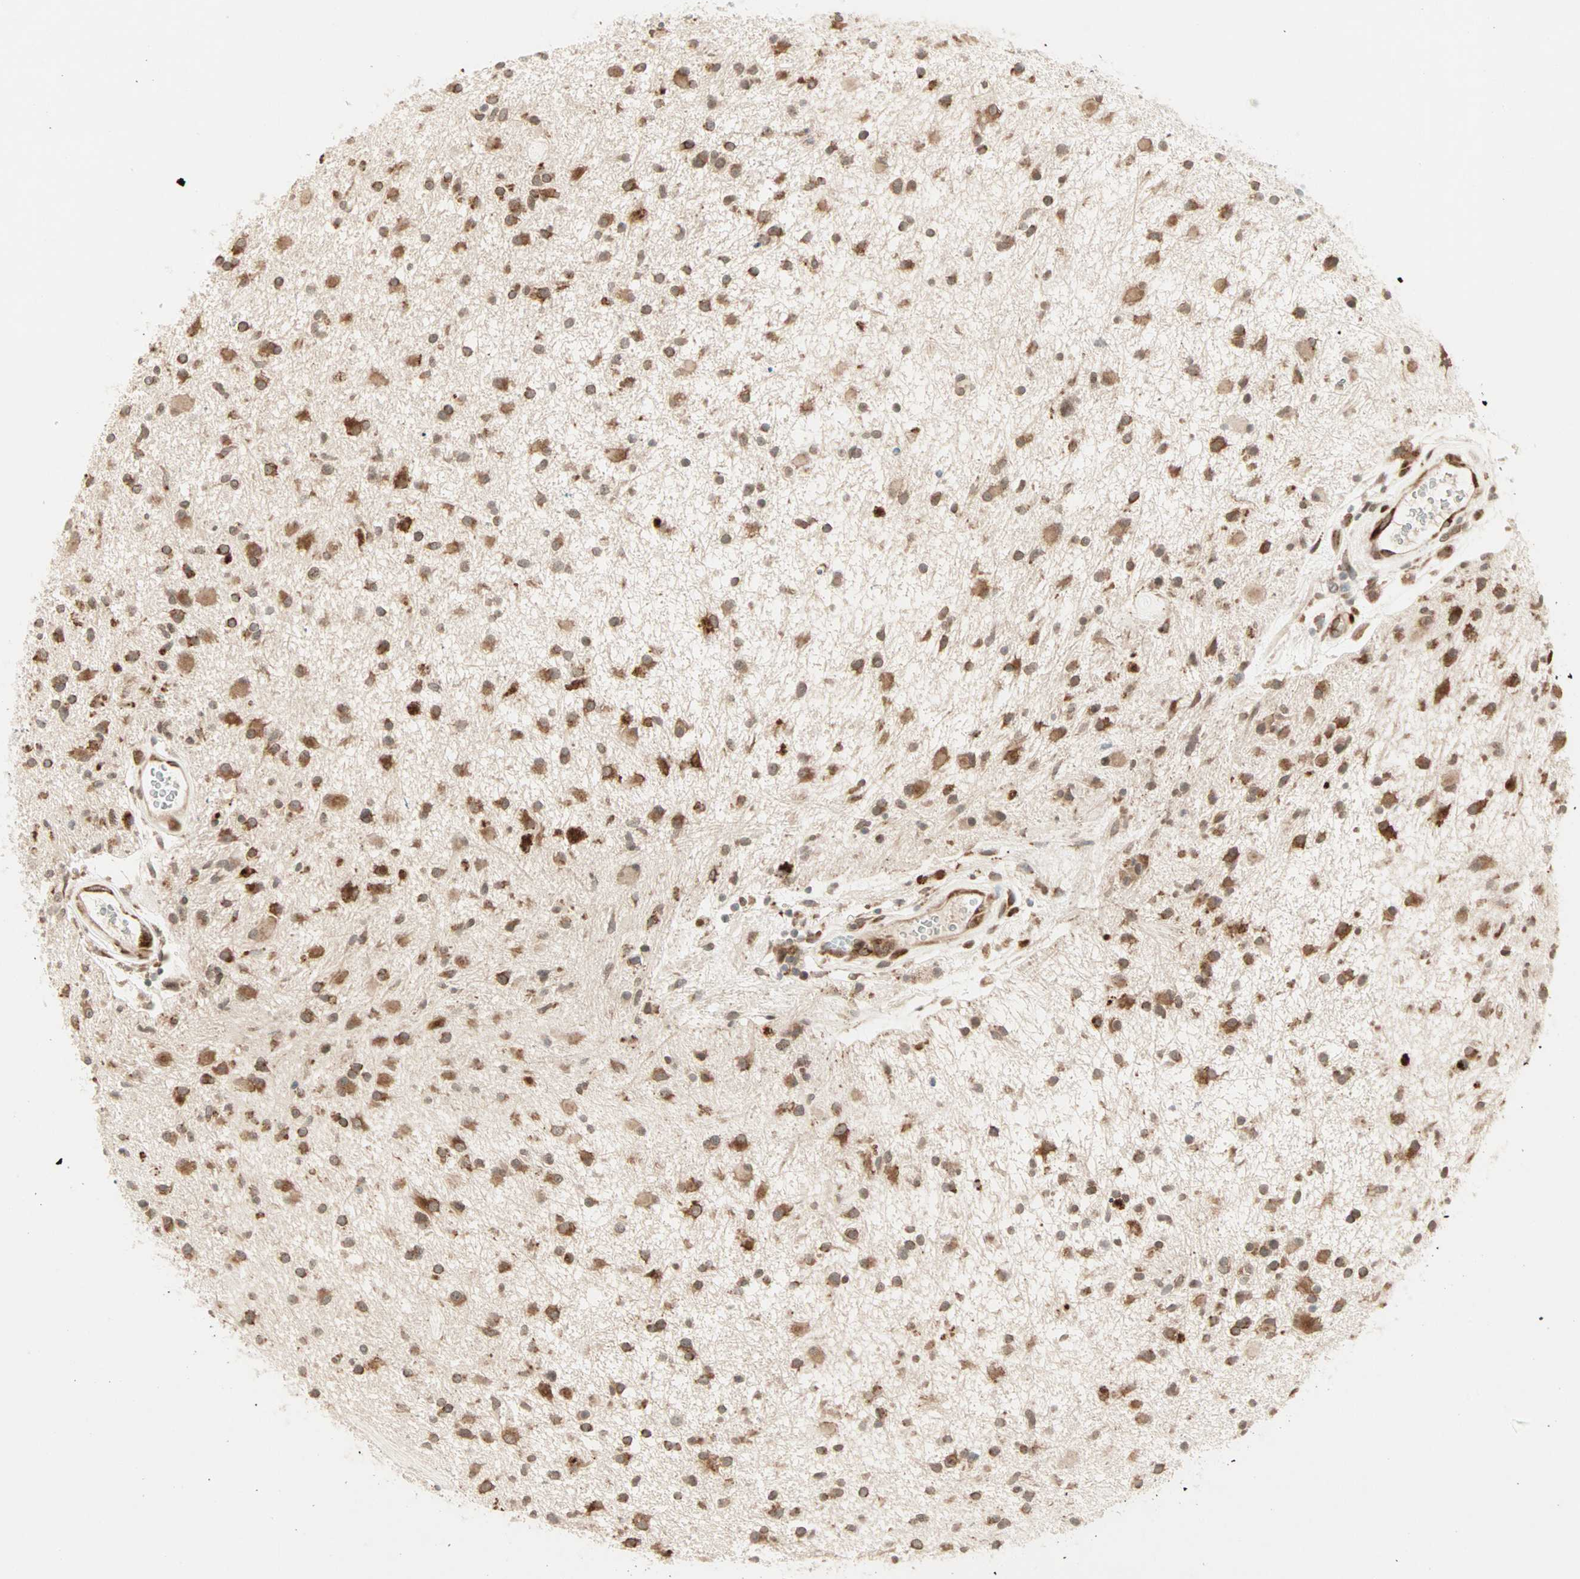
{"staining": {"intensity": "moderate", "quantity": ">75%", "location": "cytoplasmic/membranous"}, "tissue": "glioma", "cell_type": "Tumor cells", "image_type": "cancer", "snomed": [{"axis": "morphology", "description": "Glioma, malignant, High grade"}, {"axis": "topography", "description": "Brain"}], "caption": "A photomicrograph of human glioma stained for a protein exhibits moderate cytoplasmic/membranous brown staining in tumor cells.", "gene": "ZNF37A", "patient": {"sex": "male", "age": 33}}